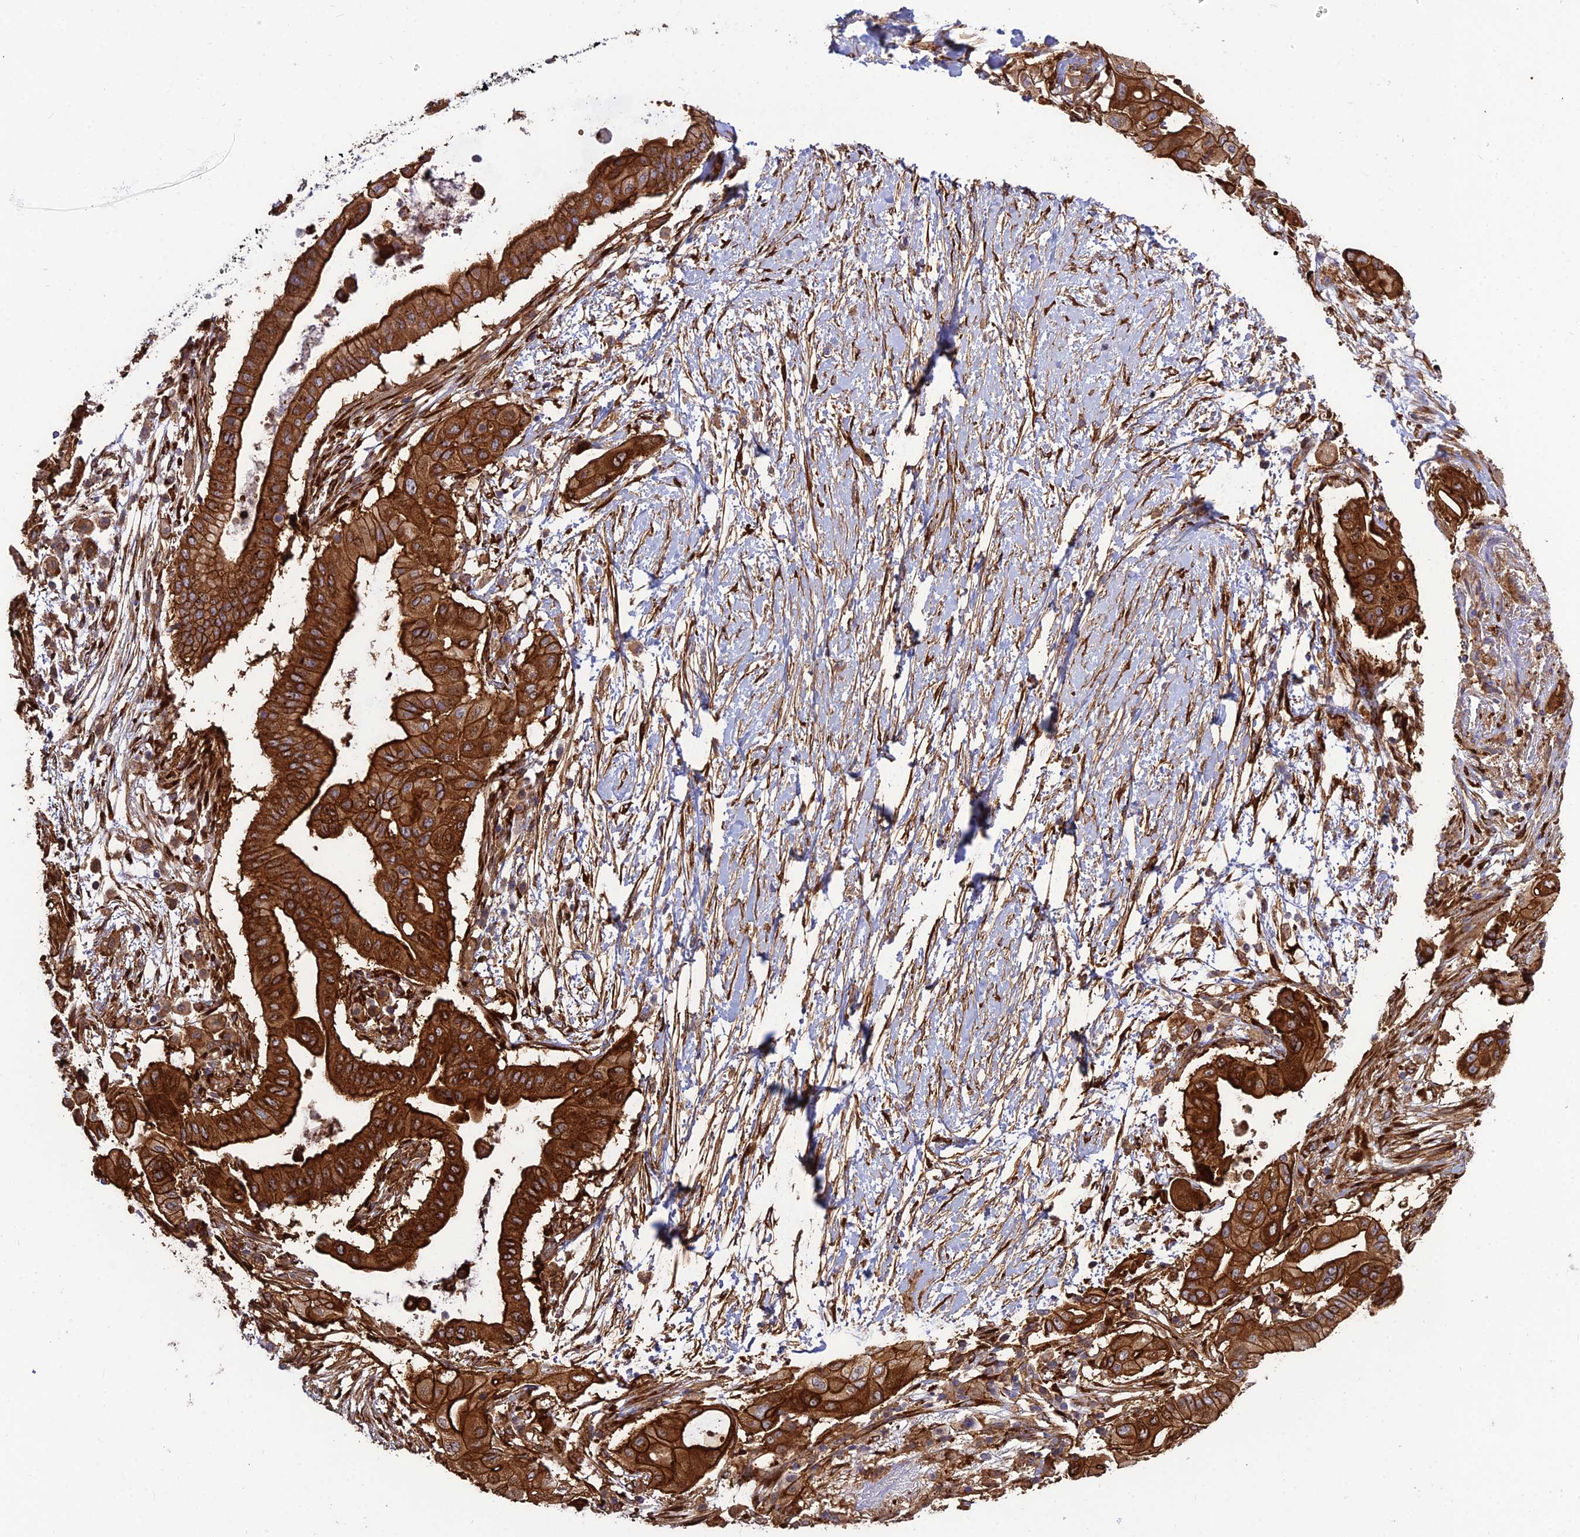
{"staining": {"intensity": "strong", "quantity": ">75%", "location": "cytoplasmic/membranous"}, "tissue": "pancreatic cancer", "cell_type": "Tumor cells", "image_type": "cancer", "snomed": [{"axis": "morphology", "description": "Adenocarcinoma, NOS"}, {"axis": "topography", "description": "Pancreas"}], "caption": "DAB (3,3'-diaminobenzidine) immunohistochemical staining of pancreatic cancer shows strong cytoplasmic/membranous protein staining in approximately >75% of tumor cells.", "gene": "CRTAP", "patient": {"sex": "male", "age": 68}}